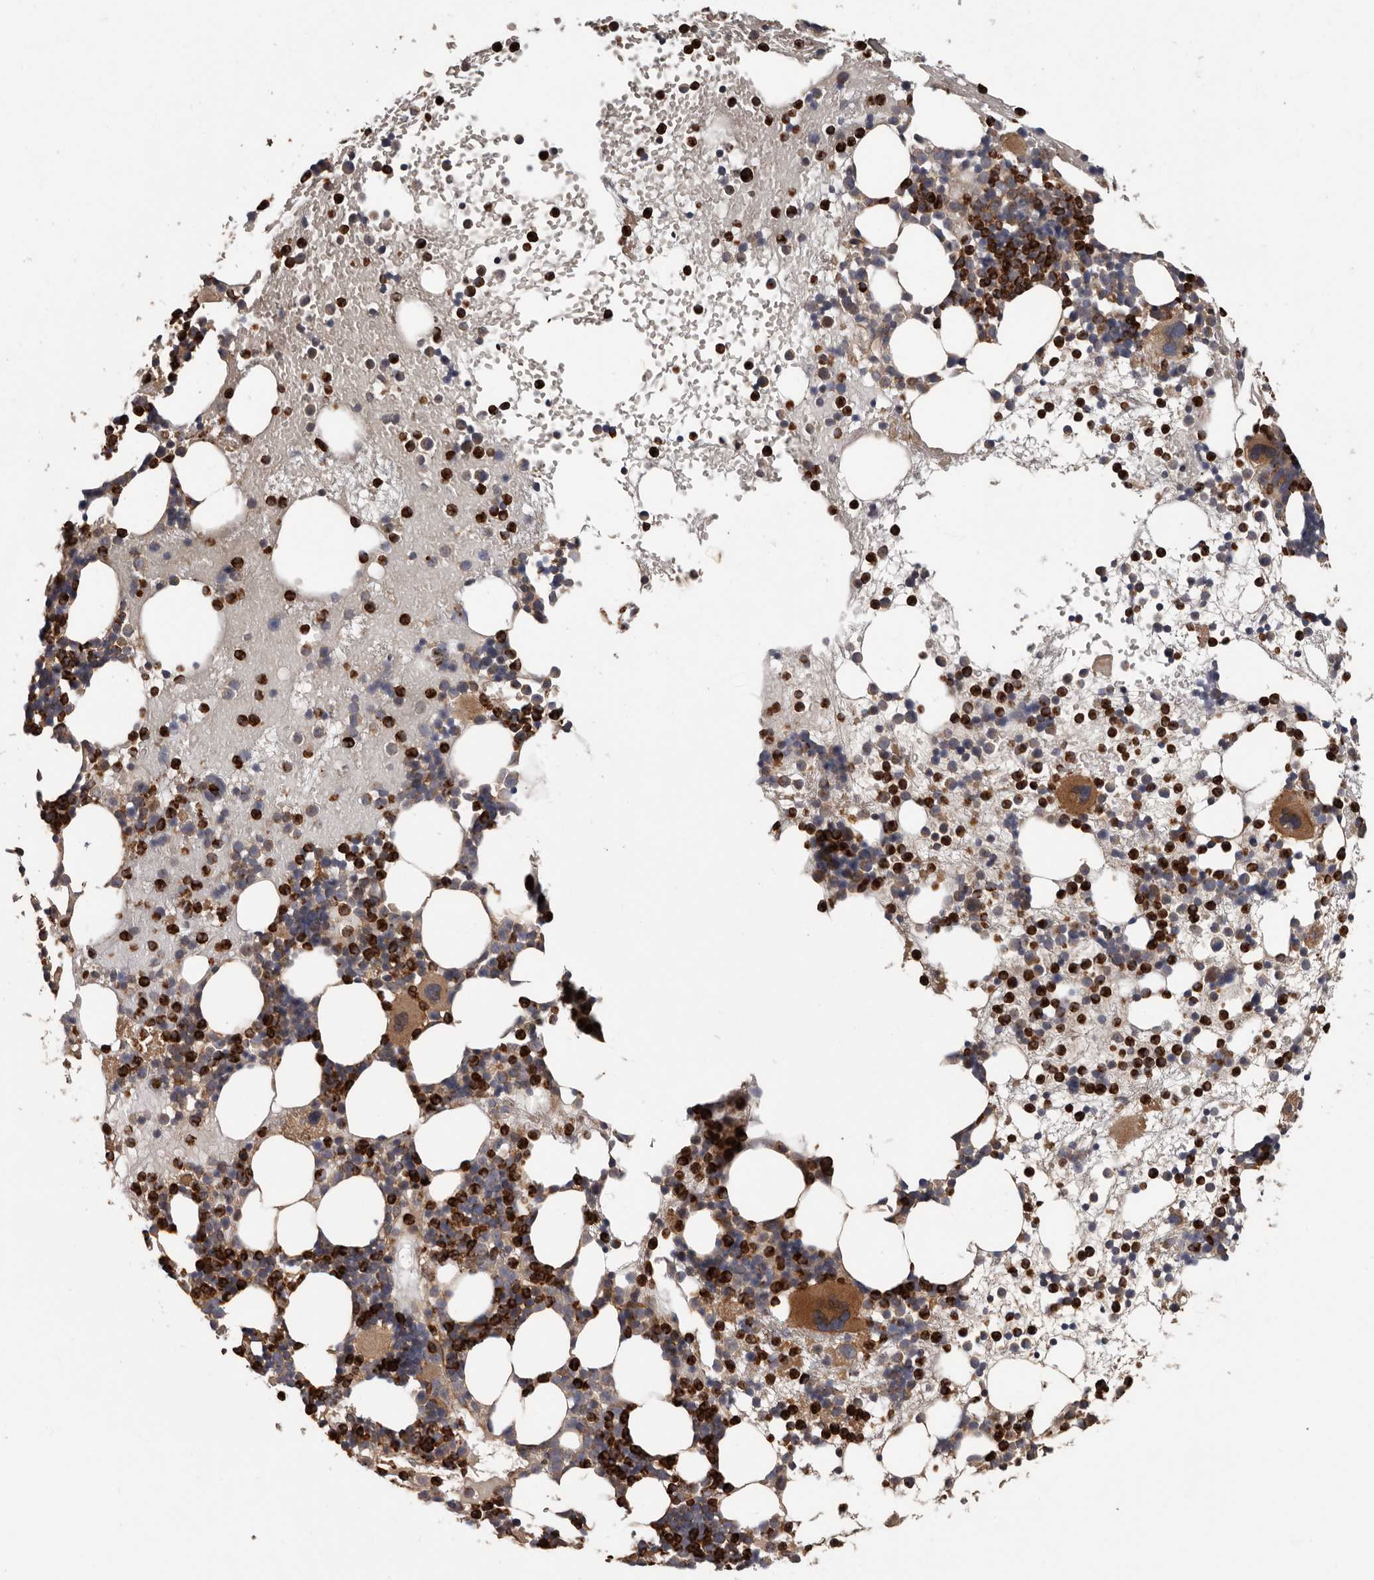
{"staining": {"intensity": "strong", "quantity": ">75%", "location": "cytoplasmic/membranous"}, "tissue": "bone marrow", "cell_type": "Hematopoietic cells", "image_type": "normal", "snomed": [{"axis": "morphology", "description": "Normal tissue, NOS"}, {"axis": "topography", "description": "Bone marrow"}], "caption": "A histopathology image showing strong cytoplasmic/membranous positivity in approximately >75% of hematopoietic cells in unremarkable bone marrow, as visualized by brown immunohistochemical staining.", "gene": "ARHGEF5", "patient": {"sex": "female", "age": 57}}